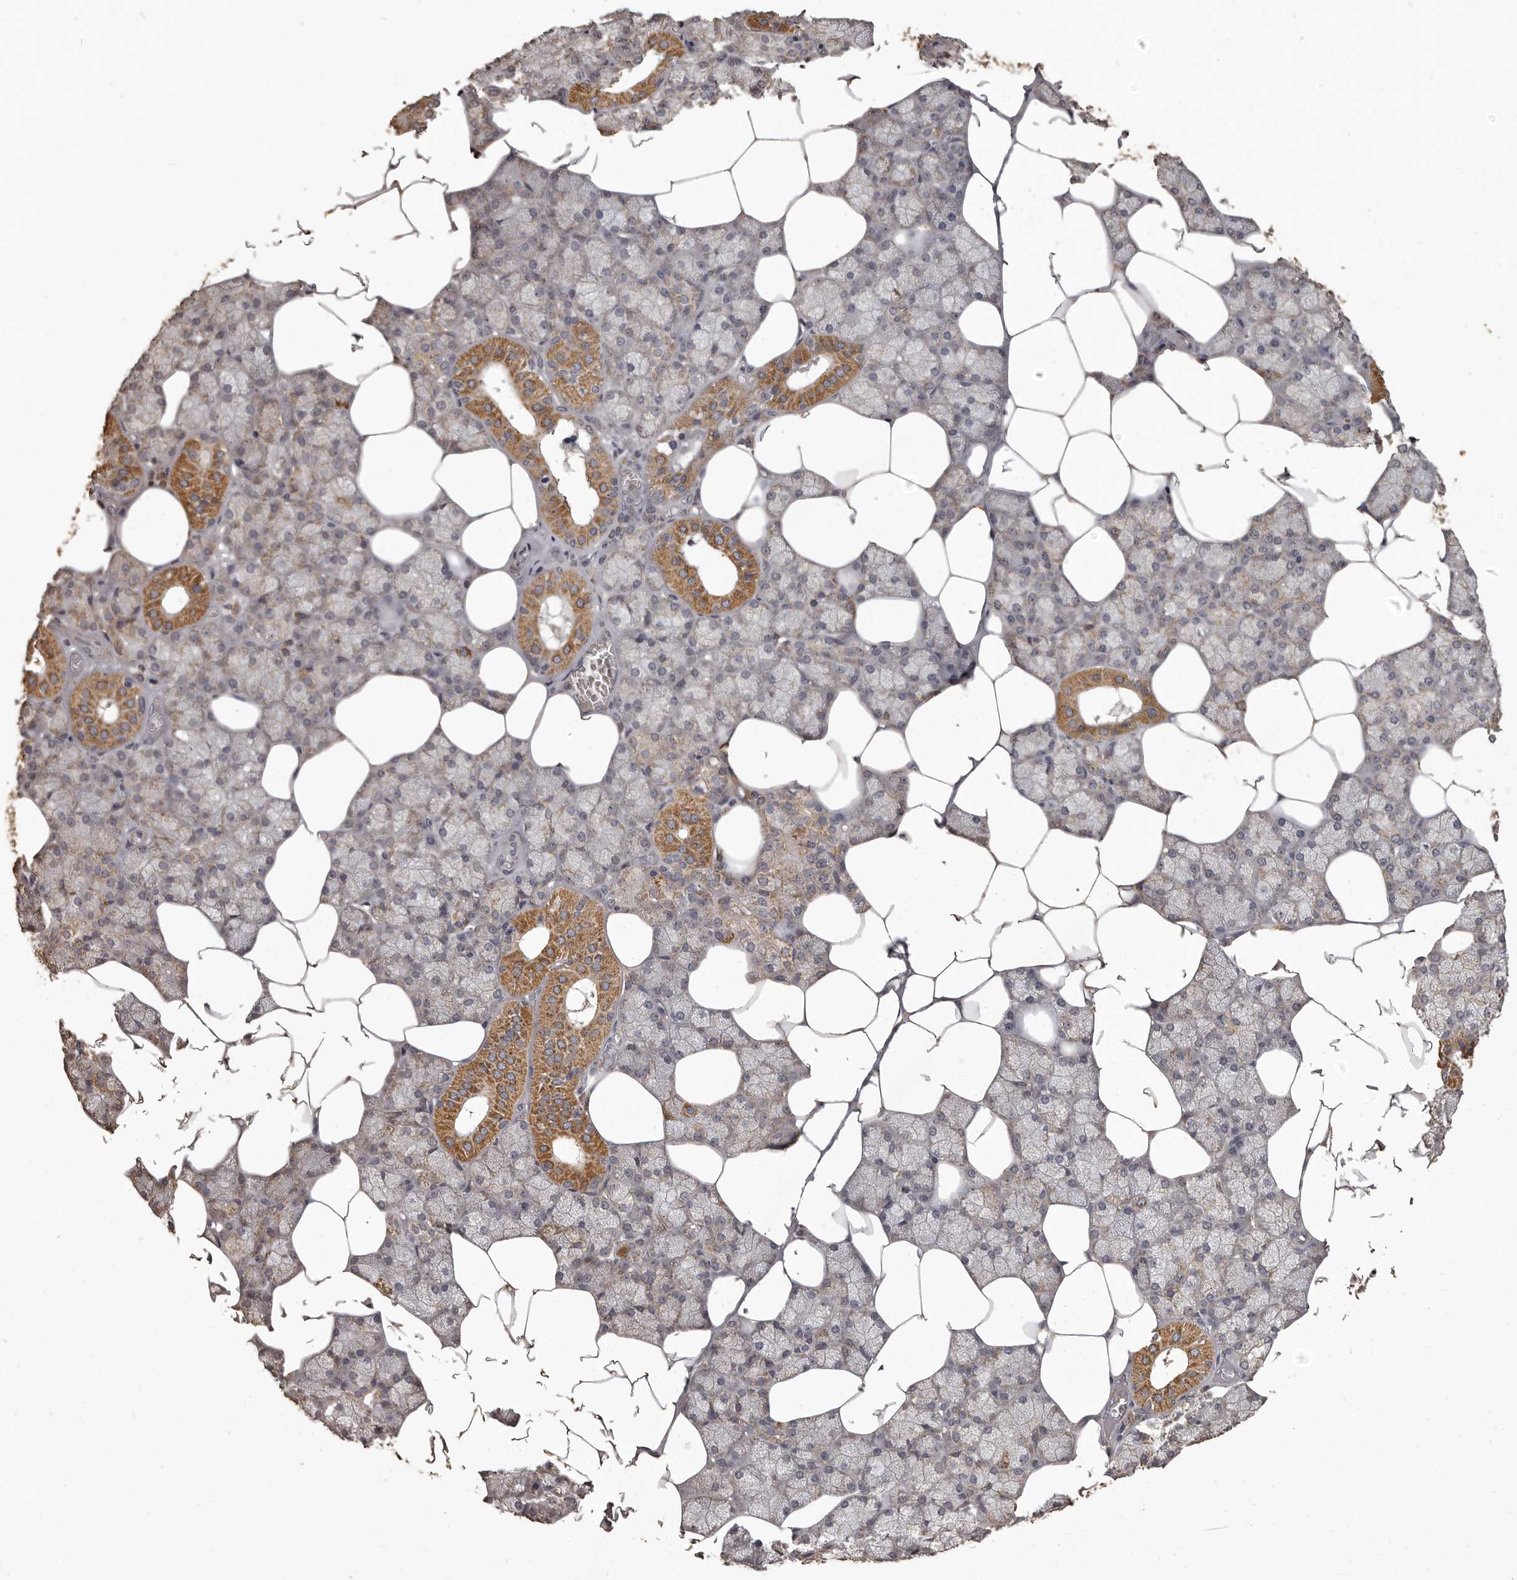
{"staining": {"intensity": "moderate", "quantity": "25%-75%", "location": "cytoplasmic/membranous"}, "tissue": "salivary gland", "cell_type": "Glandular cells", "image_type": "normal", "snomed": [{"axis": "morphology", "description": "Normal tissue, NOS"}, {"axis": "topography", "description": "Salivary gland"}], "caption": "Unremarkable salivary gland was stained to show a protein in brown. There is medium levels of moderate cytoplasmic/membranous expression in approximately 25%-75% of glandular cells.", "gene": "MGAT5", "patient": {"sex": "male", "age": 62}}